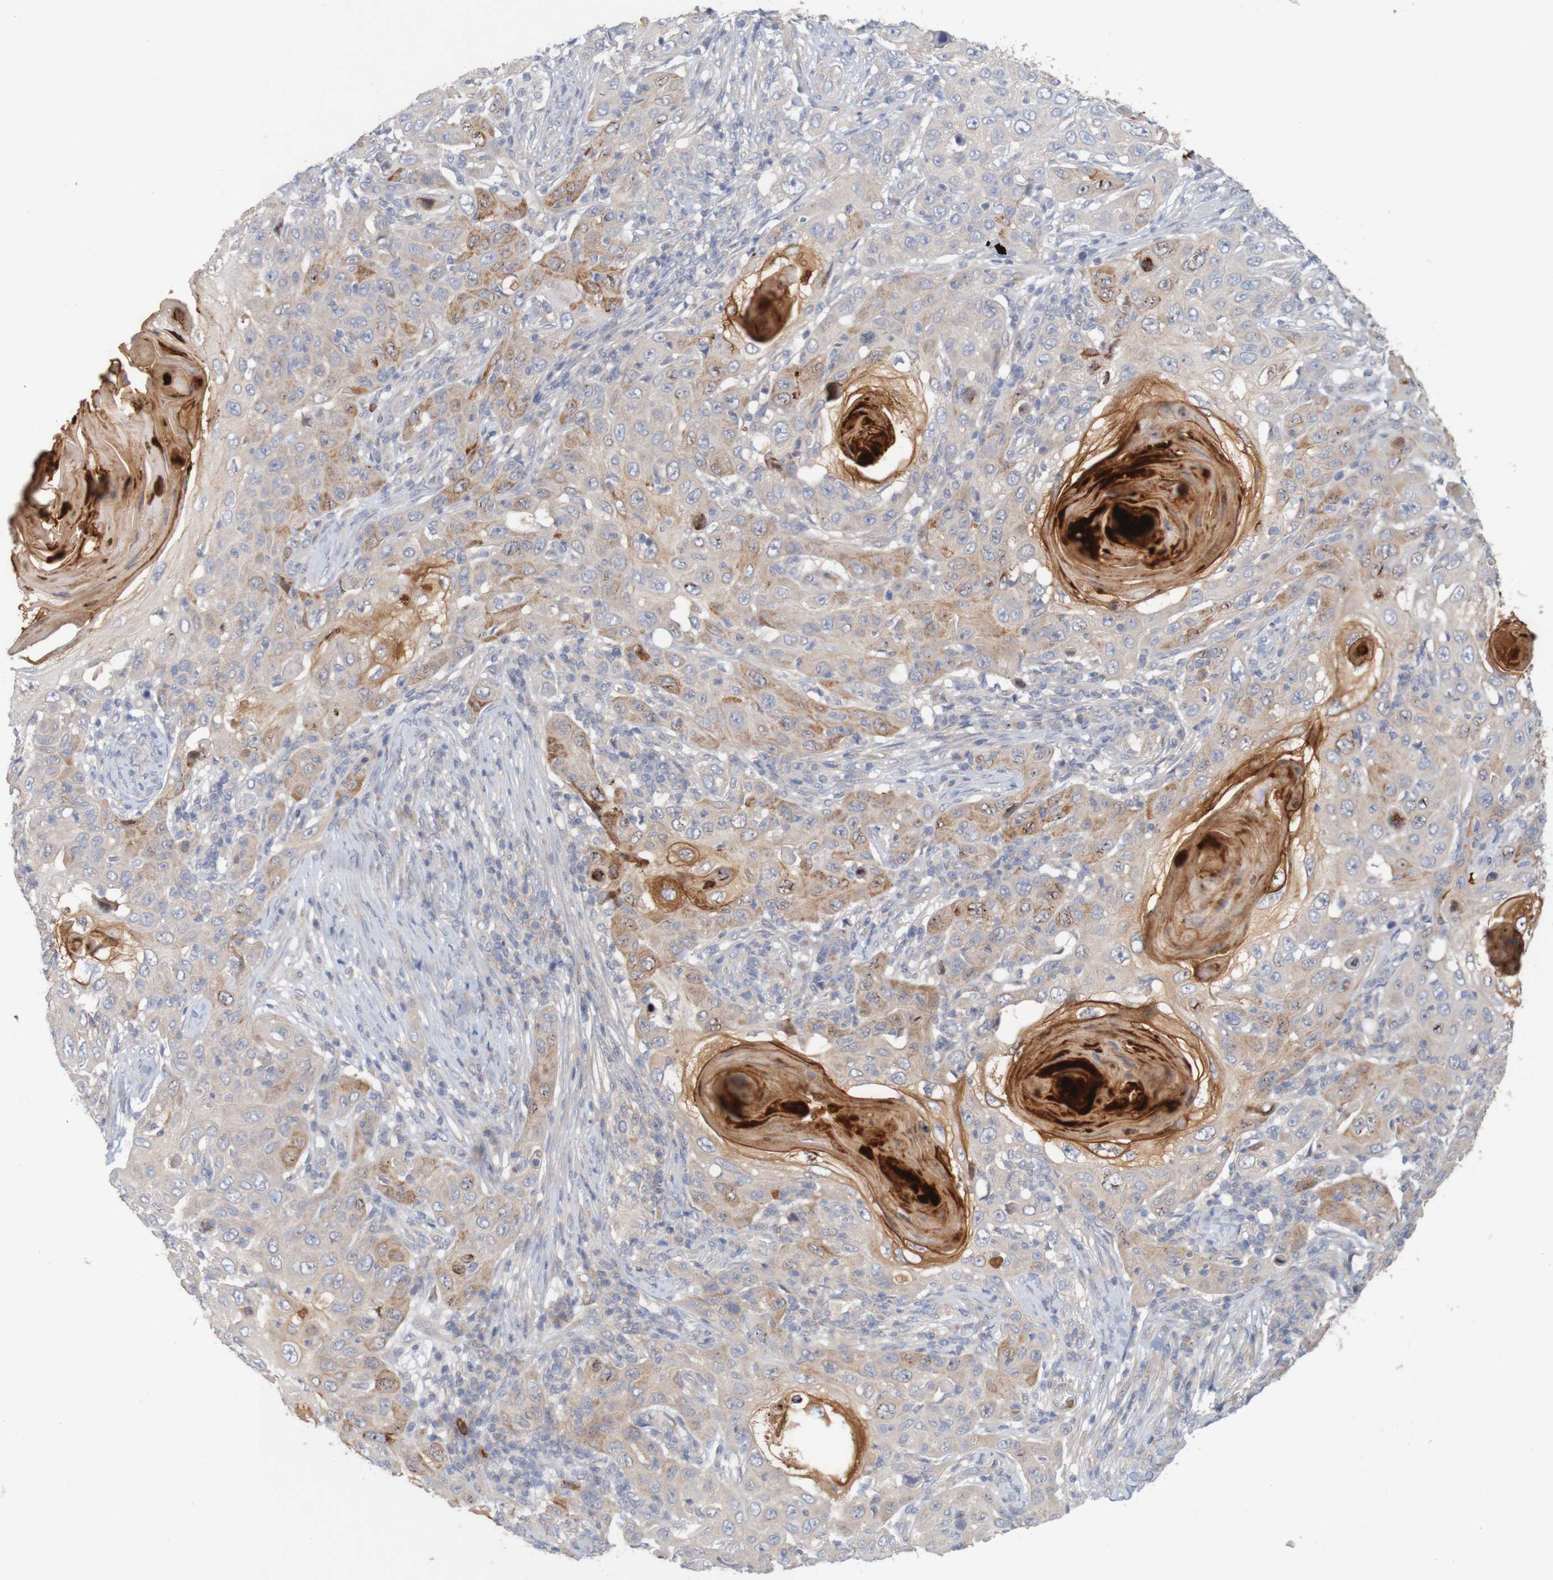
{"staining": {"intensity": "weak", "quantity": ">75%", "location": "cytoplasmic/membranous"}, "tissue": "skin cancer", "cell_type": "Tumor cells", "image_type": "cancer", "snomed": [{"axis": "morphology", "description": "Squamous cell carcinoma, NOS"}, {"axis": "topography", "description": "Skin"}], "caption": "Immunohistochemical staining of squamous cell carcinoma (skin) shows low levels of weak cytoplasmic/membranous staining in approximately >75% of tumor cells.", "gene": "KRT23", "patient": {"sex": "female", "age": 88}}